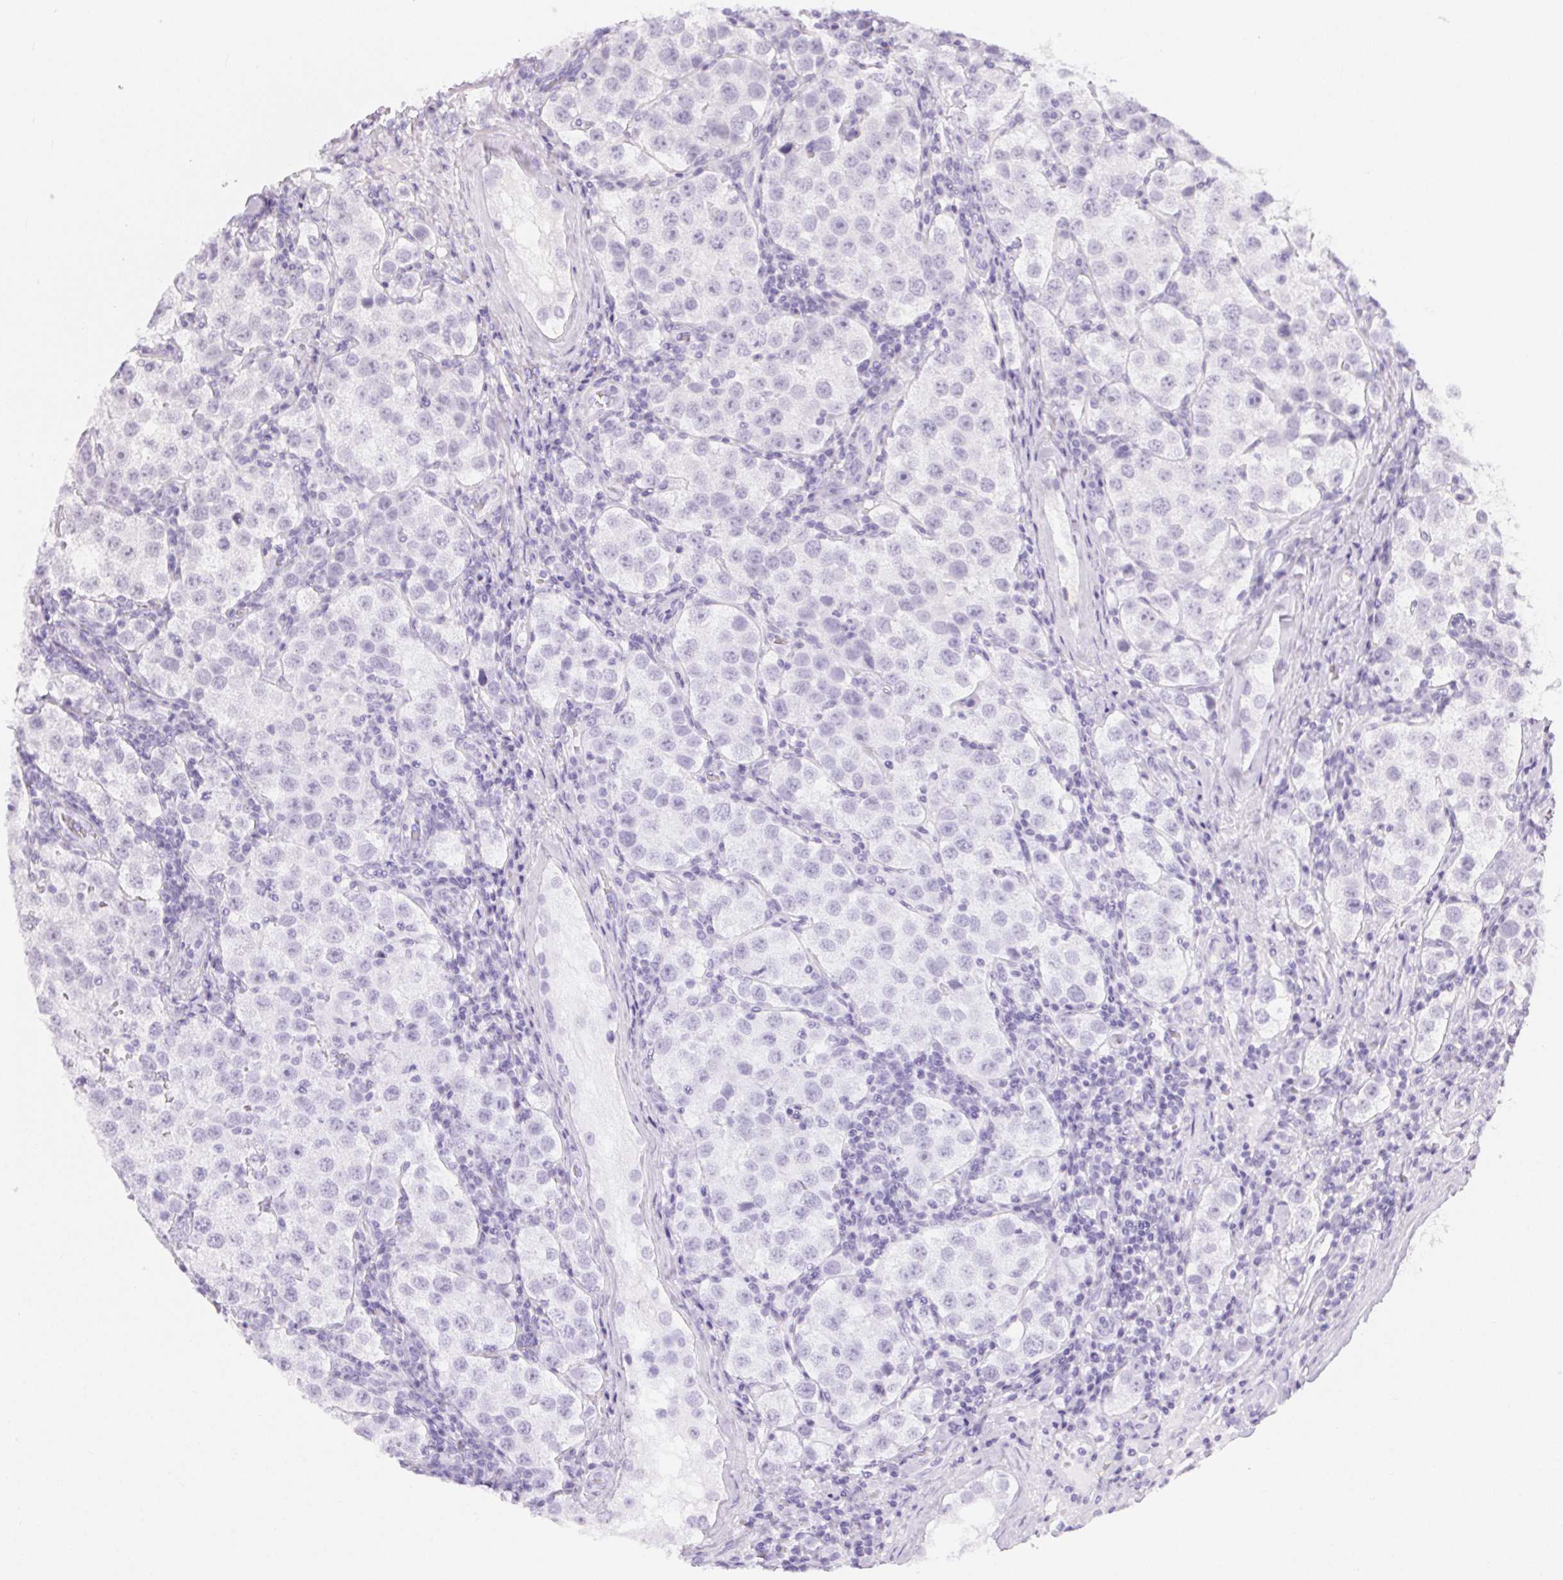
{"staining": {"intensity": "negative", "quantity": "none", "location": "none"}, "tissue": "testis cancer", "cell_type": "Tumor cells", "image_type": "cancer", "snomed": [{"axis": "morphology", "description": "Seminoma, NOS"}, {"axis": "topography", "description": "Testis"}], "caption": "Tumor cells are negative for brown protein staining in testis cancer (seminoma). (Stains: DAB (3,3'-diaminobenzidine) immunohistochemistry (IHC) with hematoxylin counter stain, Microscopy: brightfield microscopy at high magnification).", "gene": "CADPS", "patient": {"sex": "male", "age": 37}}